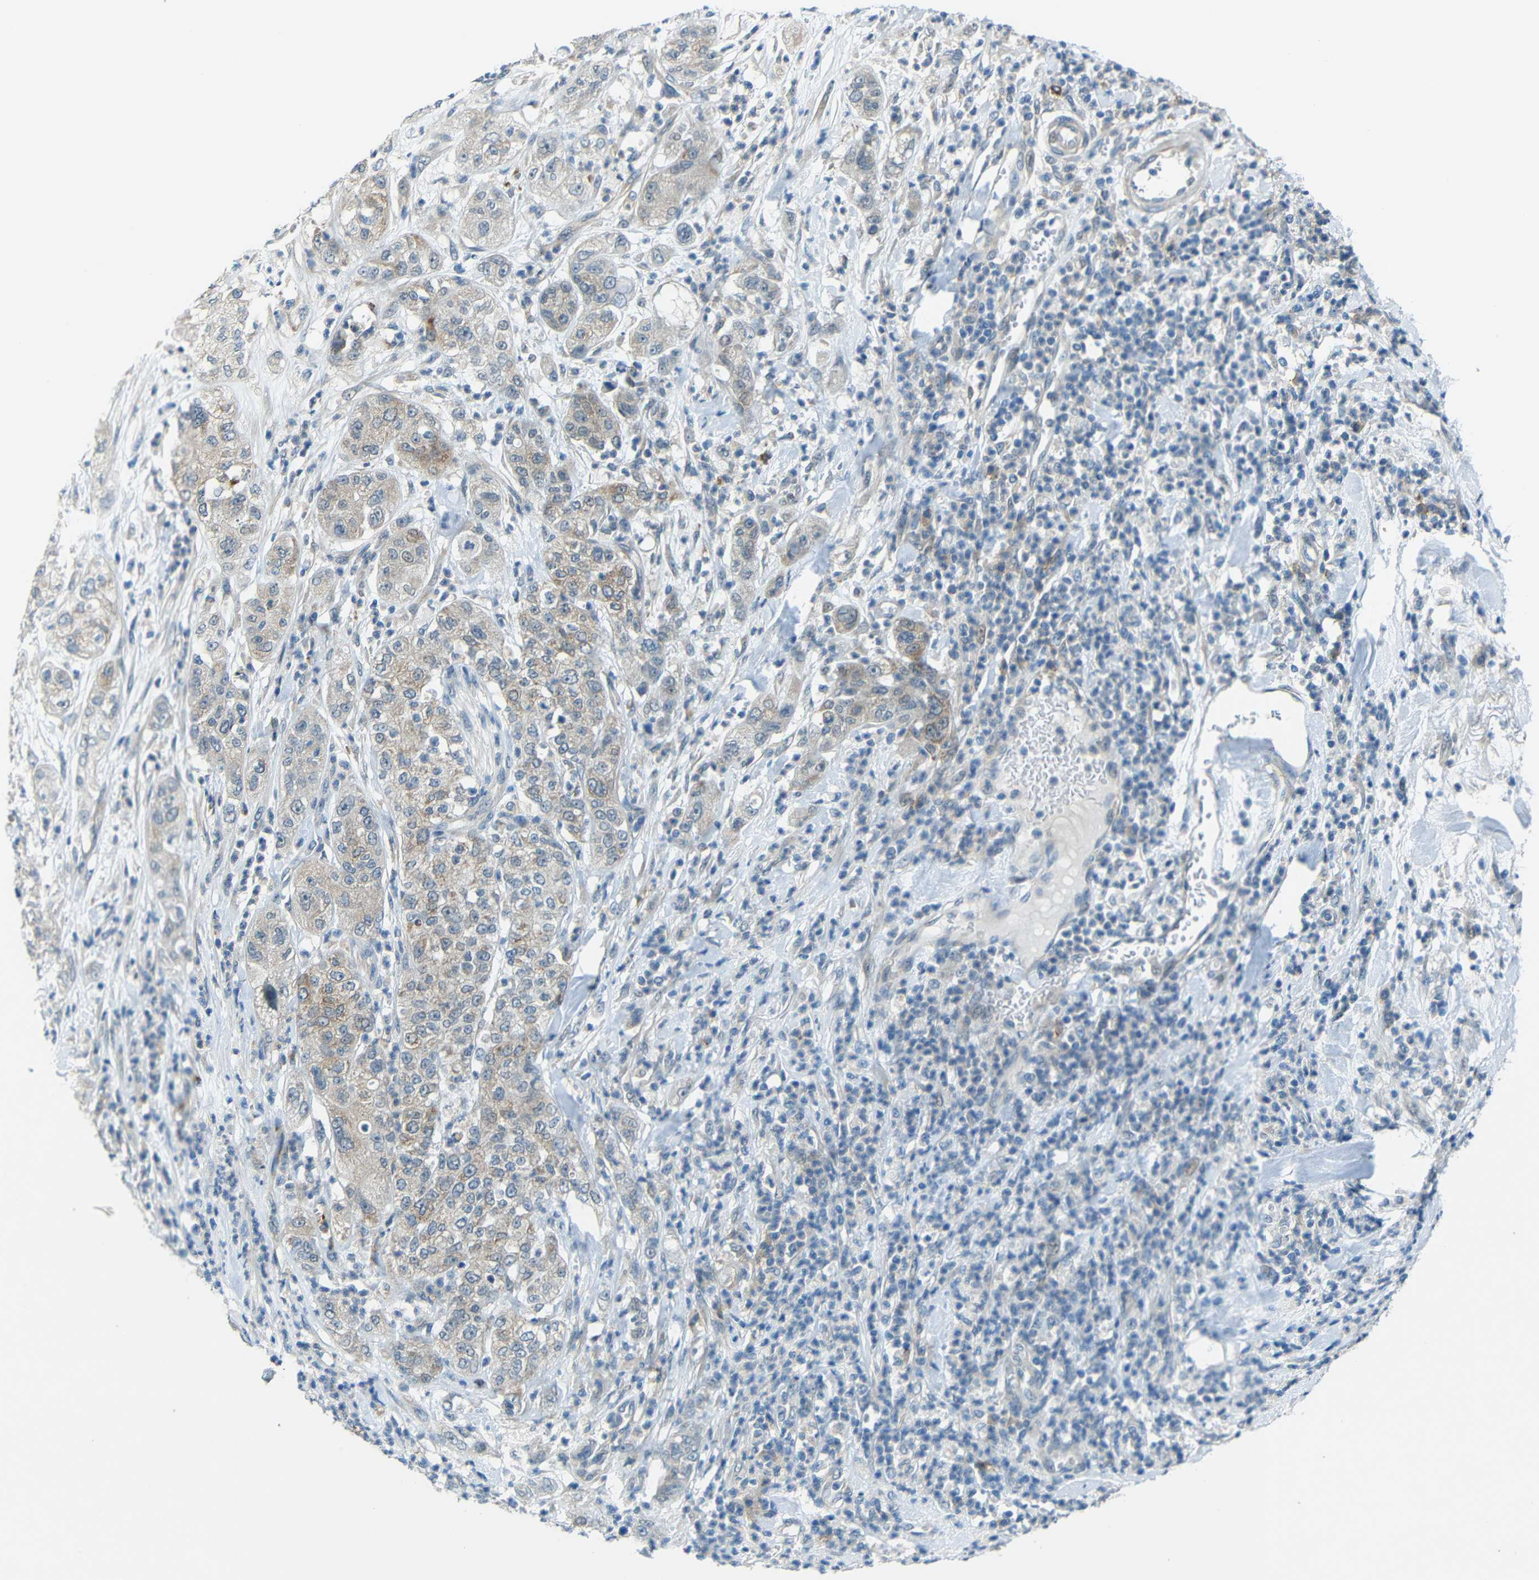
{"staining": {"intensity": "weak", "quantity": "25%-75%", "location": "cytoplasmic/membranous"}, "tissue": "pancreatic cancer", "cell_type": "Tumor cells", "image_type": "cancer", "snomed": [{"axis": "morphology", "description": "Adenocarcinoma, NOS"}, {"axis": "topography", "description": "Pancreas"}], "caption": "Protein expression by IHC displays weak cytoplasmic/membranous positivity in about 25%-75% of tumor cells in adenocarcinoma (pancreatic). (DAB IHC with brightfield microscopy, high magnification).", "gene": "ANKRD22", "patient": {"sex": "female", "age": 78}}